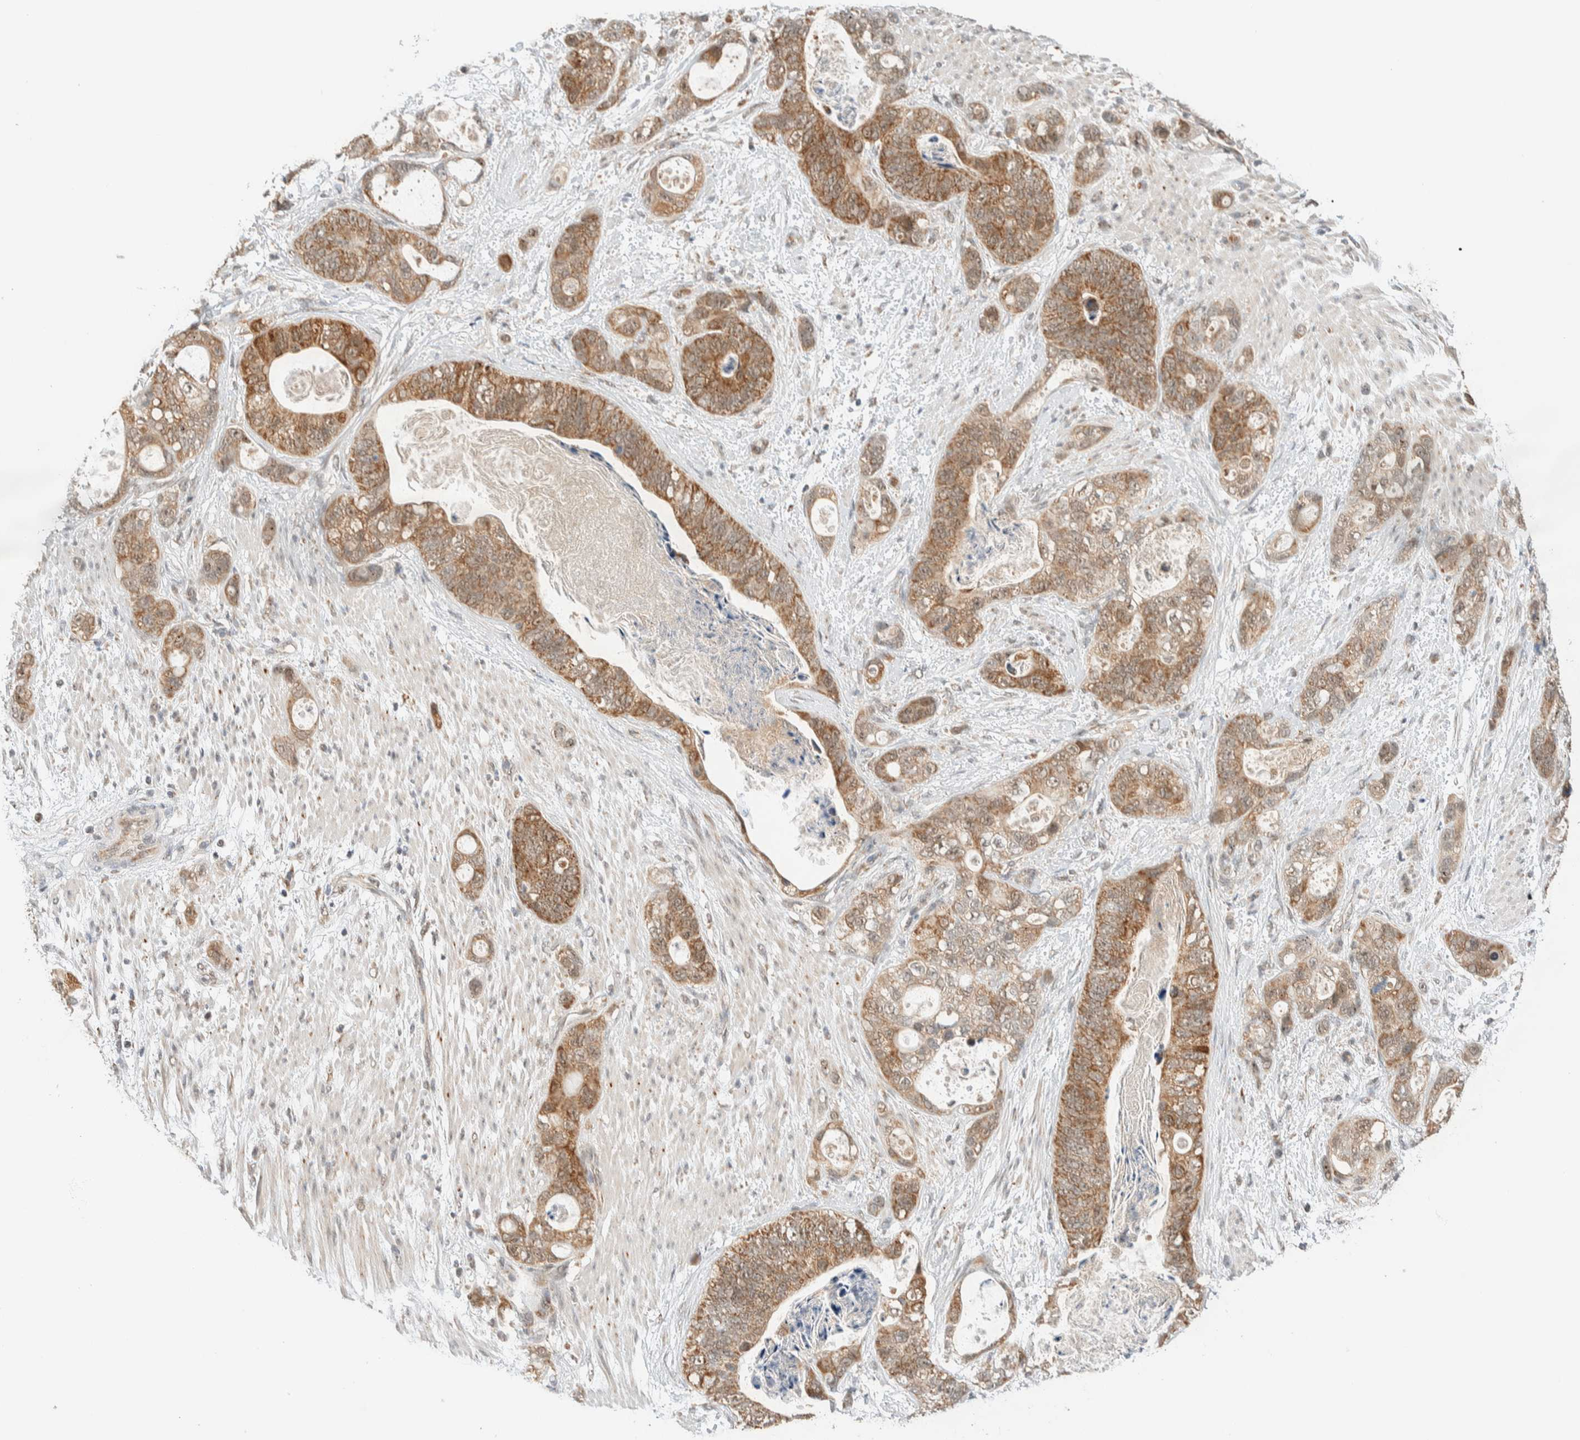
{"staining": {"intensity": "moderate", "quantity": ">75%", "location": "cytoplasmic/membranous"}, "tissue": "stomach cancer", "cell_type": "Tumor cells", "image_type": "cancer", "snomed": [{"axis": "morphology", "description": "Normal tissue, NOS"}, {"axis": "morphology", "description": "Adenocarcinoma, NOS"}, {"axis": "topography", "description": "Stomach"}], "caption": "This is a photomicrograph of immunohistochemistry (IHC) staining of stomach cancer, which shows moderate positivity in the cytoplasmic/membranous of tumor cells.", "gene": "MRPL41", "patient": {"sex": "female", "age": 89}}